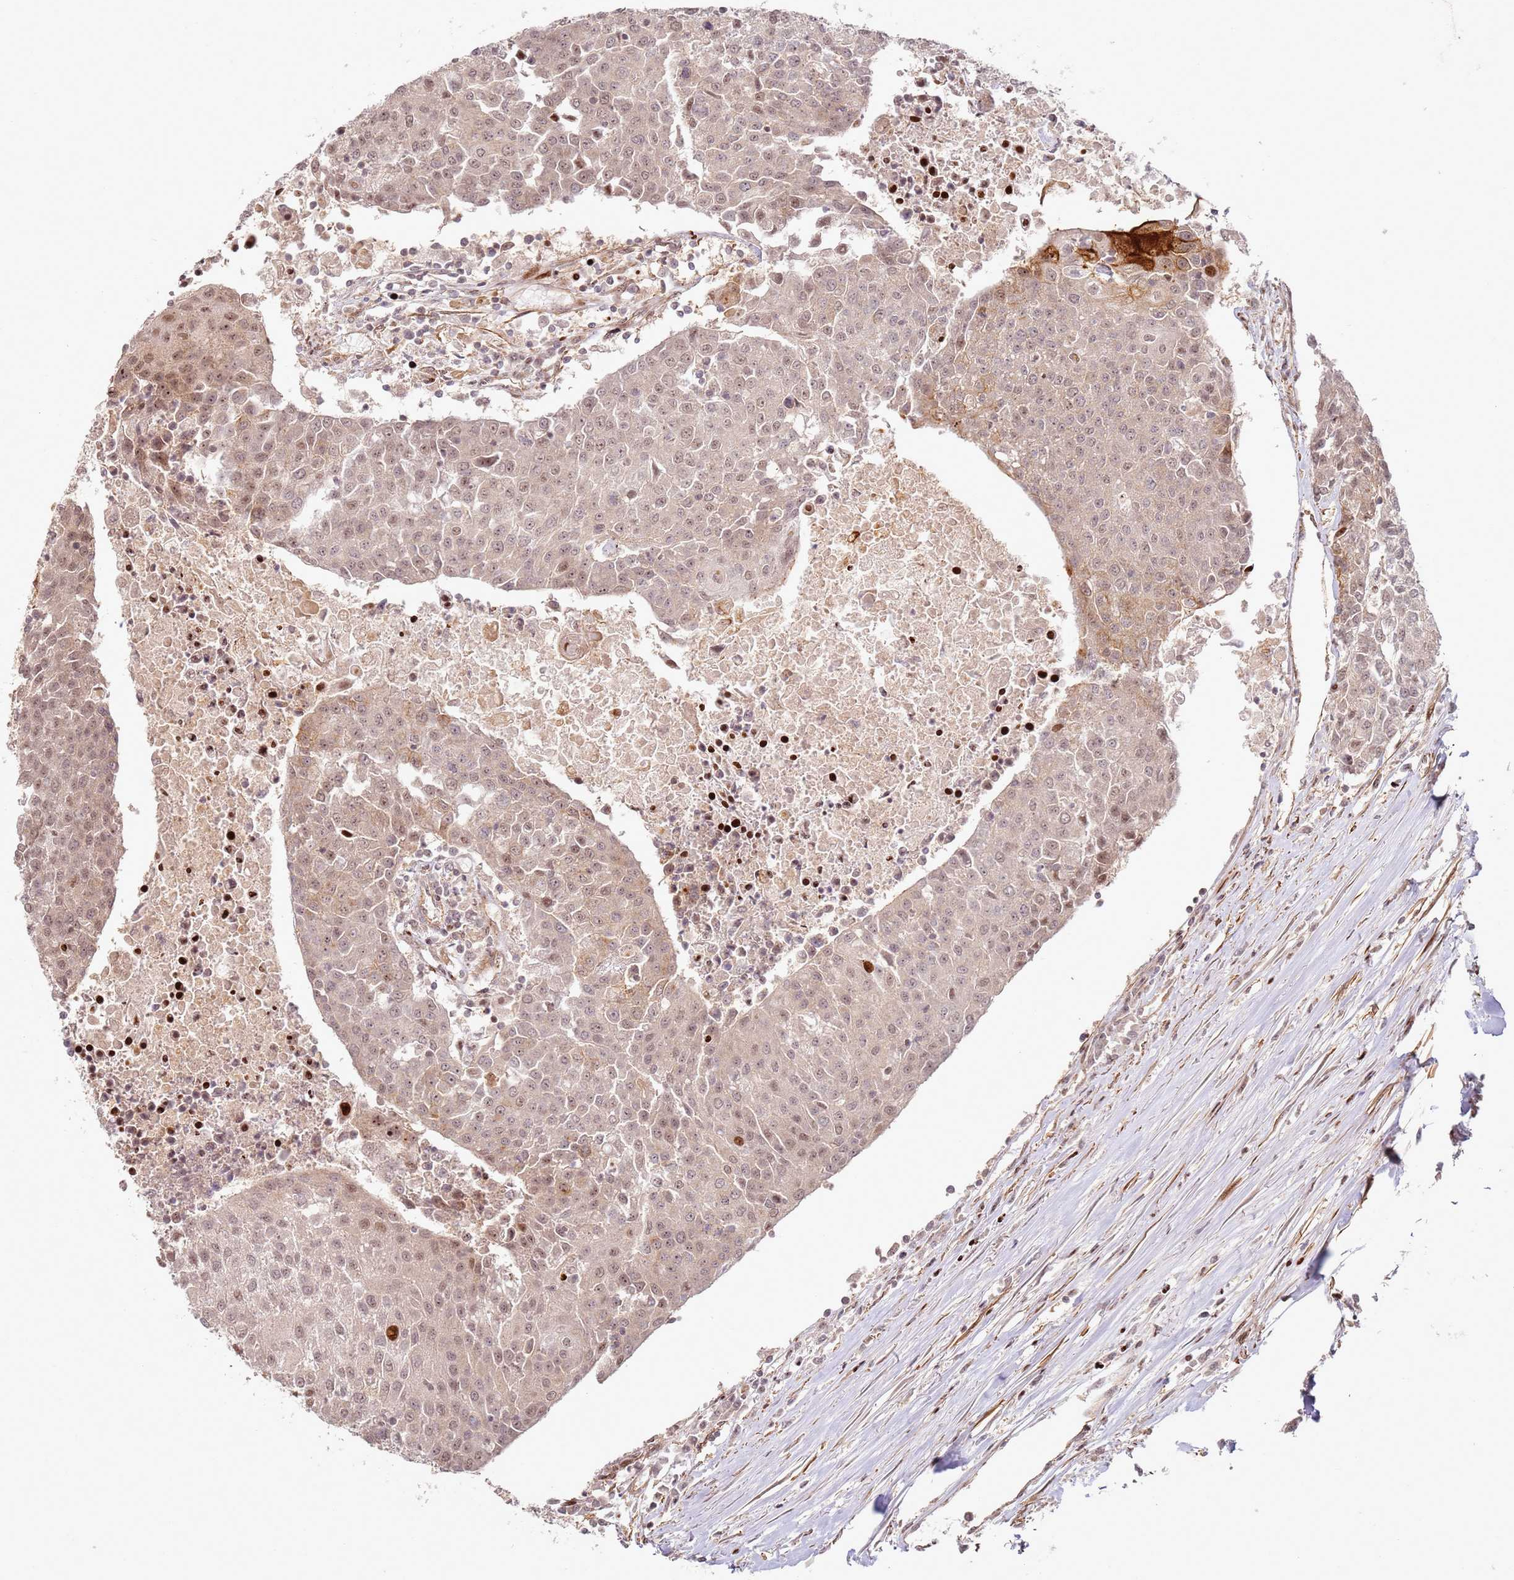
{"staining": {"intensity": "weak", "quantity": ">75%", "location": "nuclear"}, "tissue": "urothelial cancer", "cell_type": "Tumor cells", "image_type": "cancer", "snomed": [{"axis": "morphology", "description": "Urothelial carcinoma, High grade"}, {"axis": "topography", "description": "Urinary bladder"}], "caption": "Urothelial carcinoma (high-grade) was stained to show a protein in brown. There is low levels of weak nuclear staining in approximately >75% of tumor cells.", "gene": "TMEM233", "patient": {"sex": "female", "age": 85}}